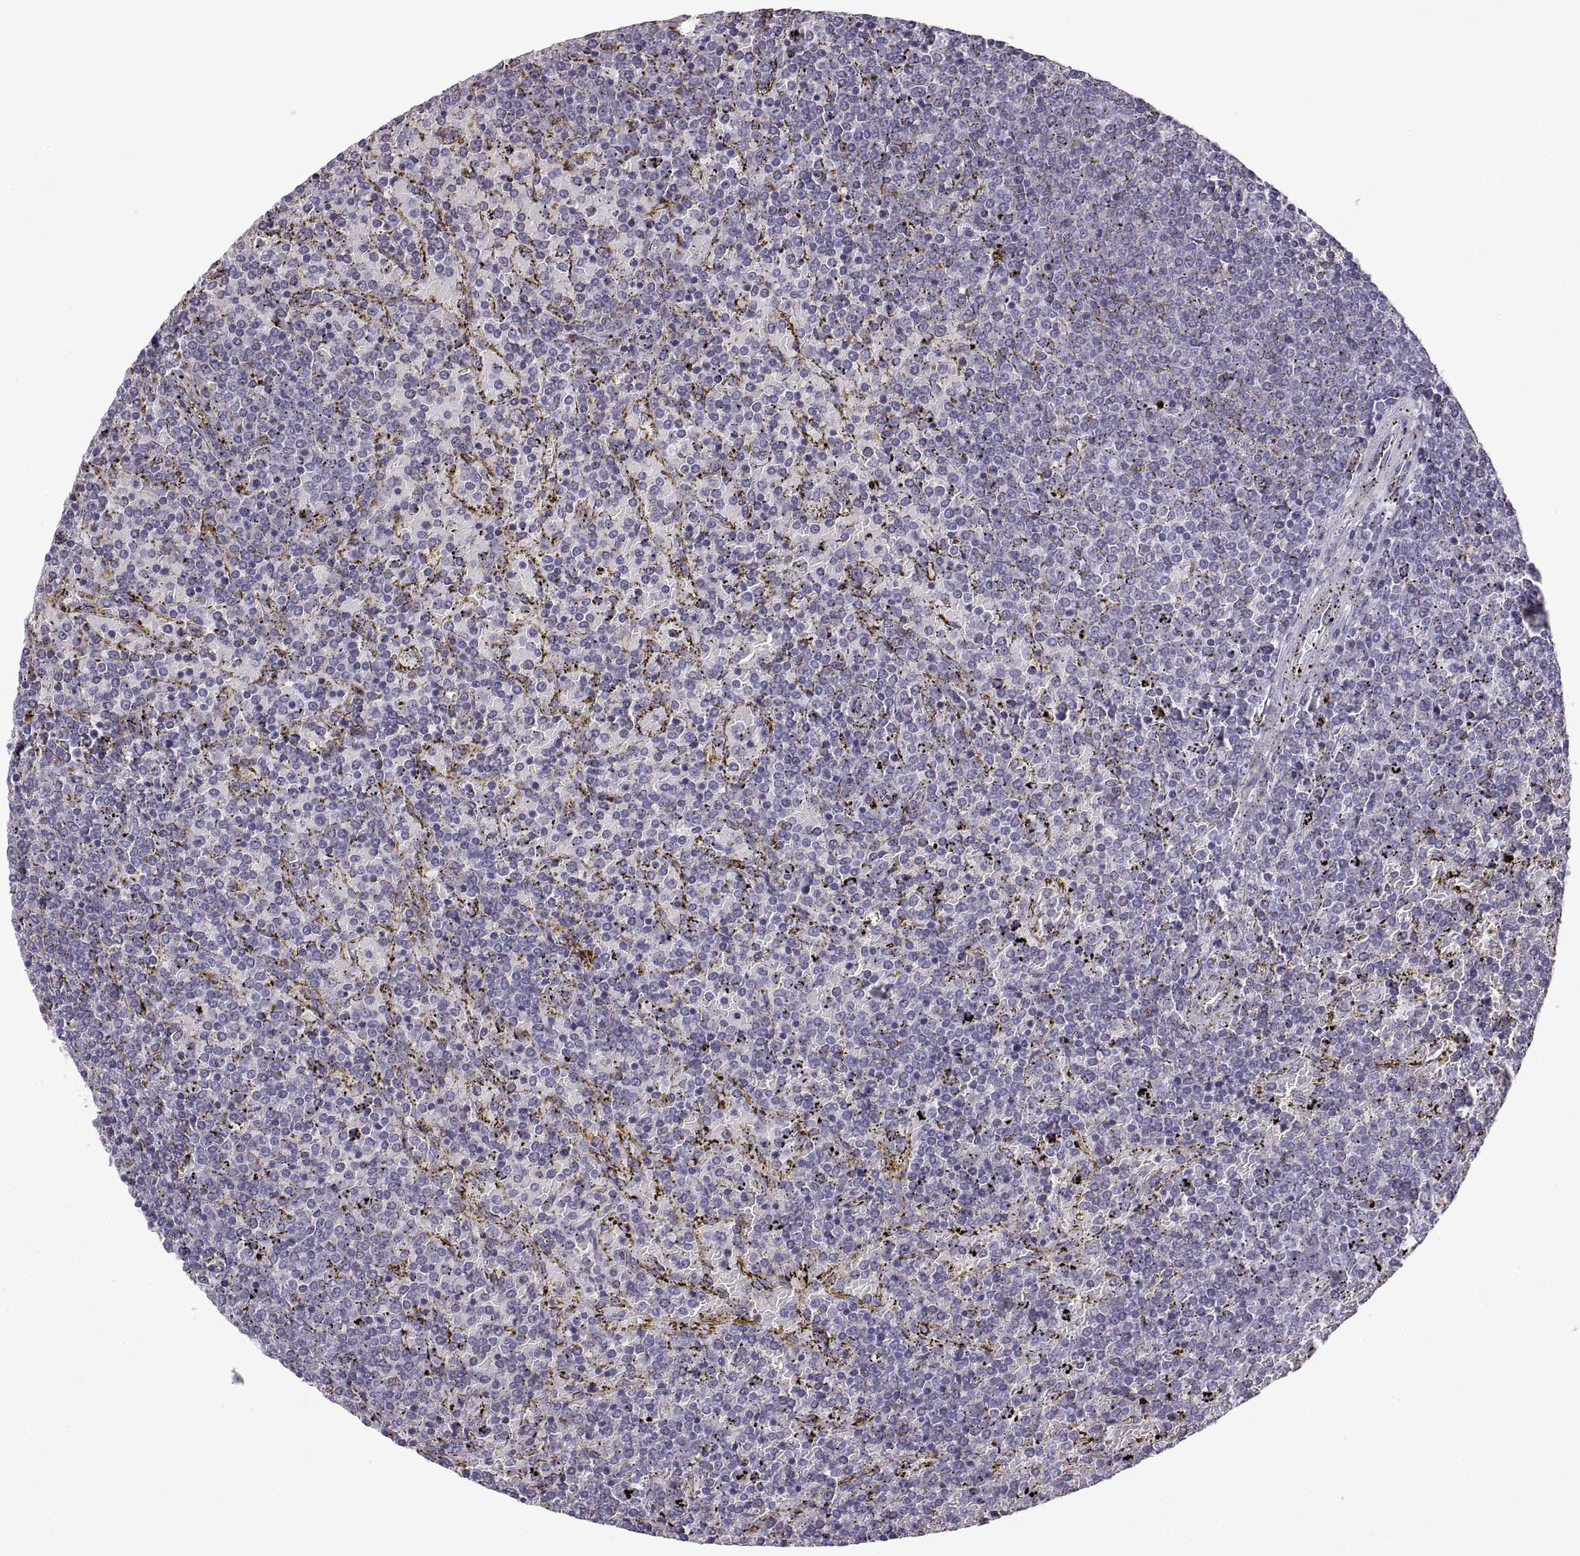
{"staining": {"intensity": "negative", "quantity": "none", "location": "none"}, "tissue": "lymphoma", "cell_type": "Tumor cells", "image_type": "cancer", "snomed": [{"axis": "morphology", "description": "Malignant lymphoma, non-Hodgkin's type, Low grade"}, {"axis": "topography", "description": "Spleen"}], "caption": "Tumor cells are negative for protein expression in human malignant lymphoma, non-Hodgkin's type (low-grade).", "gene": "CRYBB3", "patient": {"sex": "female", "age": 77}}